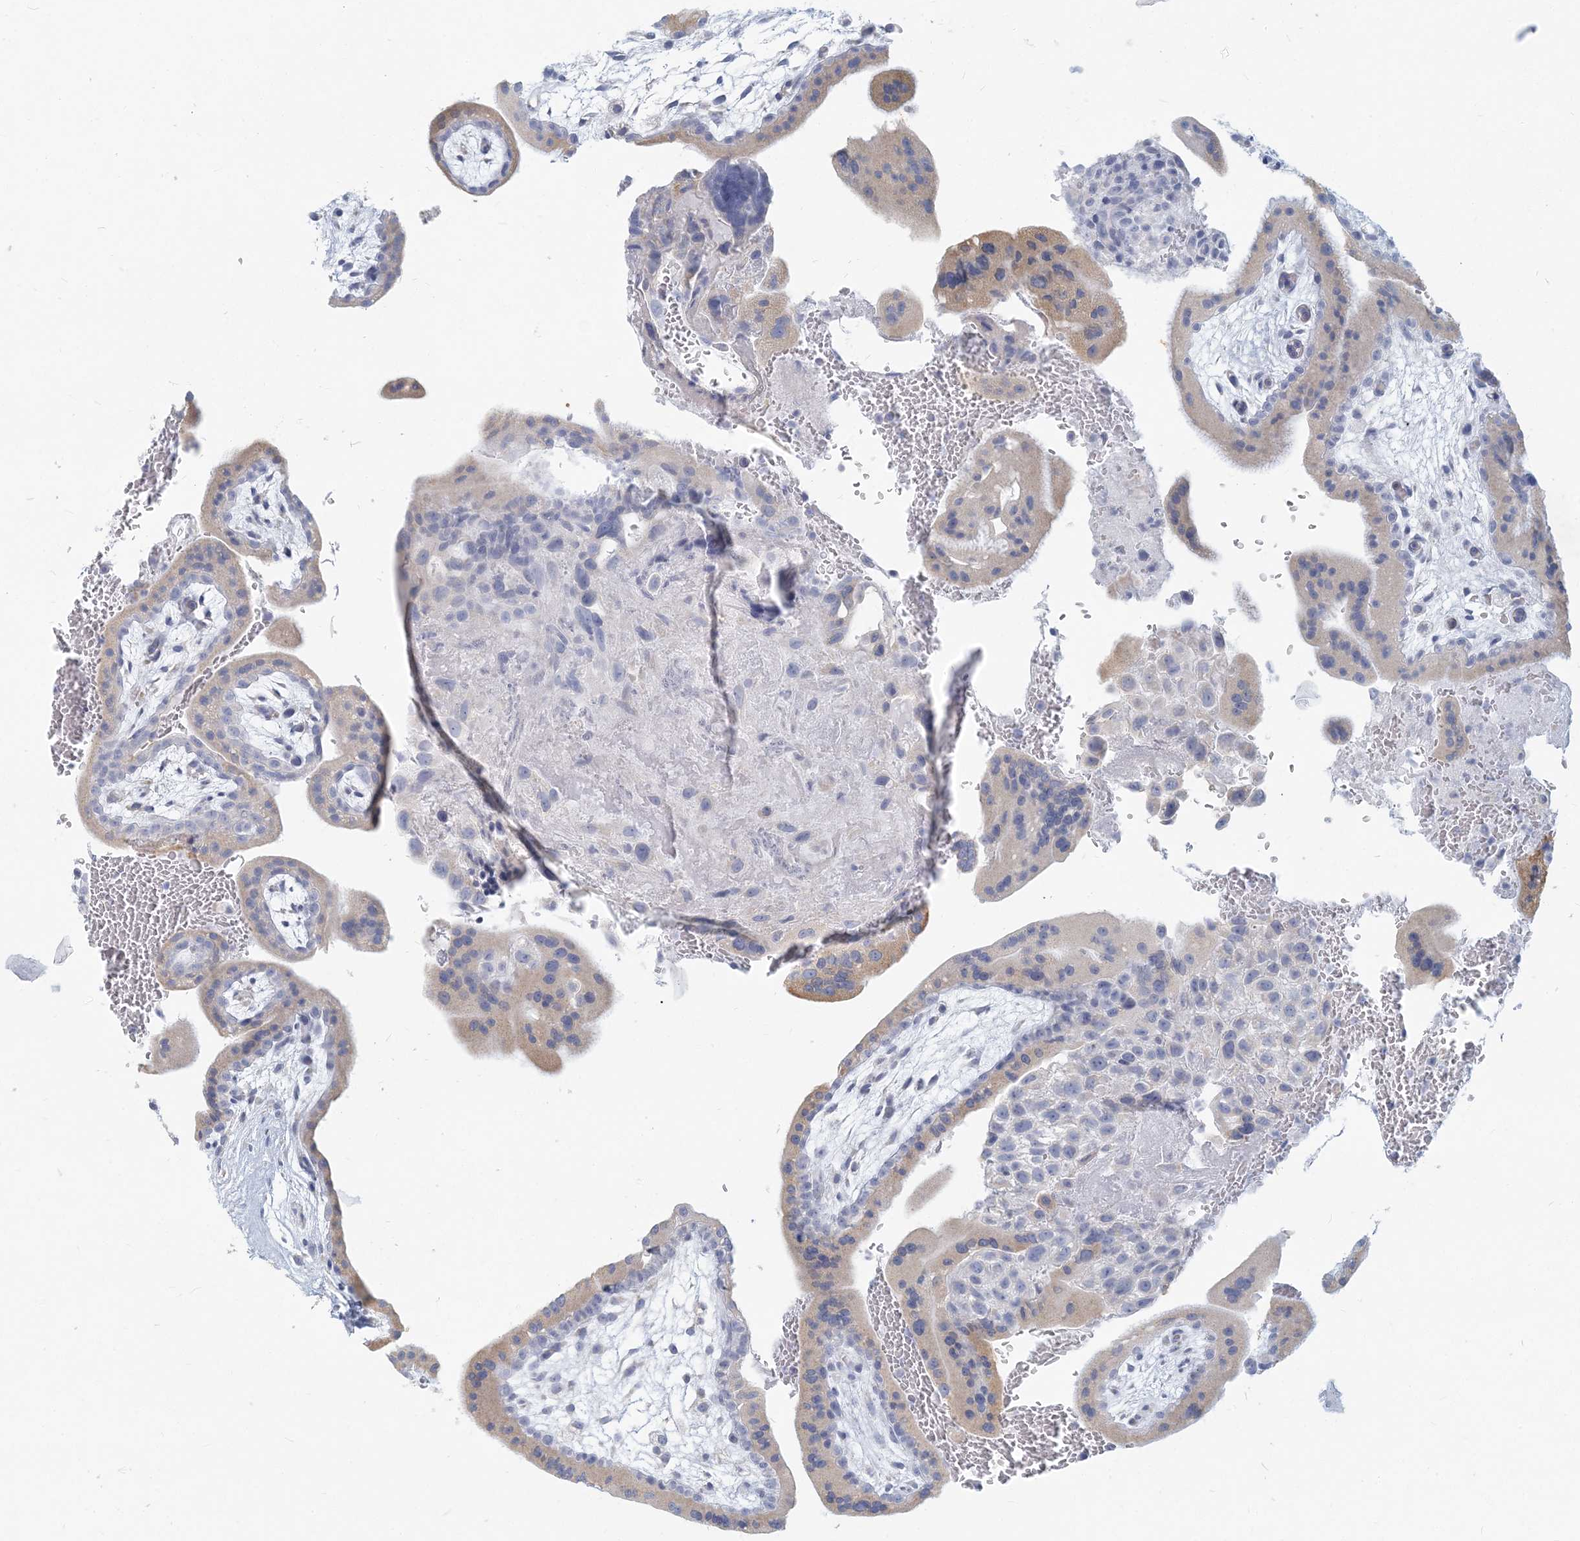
{"staining": {"intensity": "negative", "quantity": "none", "location": "none"}, "tissue": "placenta", "cell_type": "Decidual cells", "image_type": "normal", "snomed": [{"axis": "morphology", "description": "Normal tissue, NOS"}, {"axis": "topography", "description": "Placenta"}], "caption": "Protein analysis of unremarkable placenta exhibits no significant expression in decidual cells. (Brightfield microscopy of DAB immunohistochemistry at high magnification).", "gene": "CSN1S1", "patient": {"sex": "female", "age": 35}}